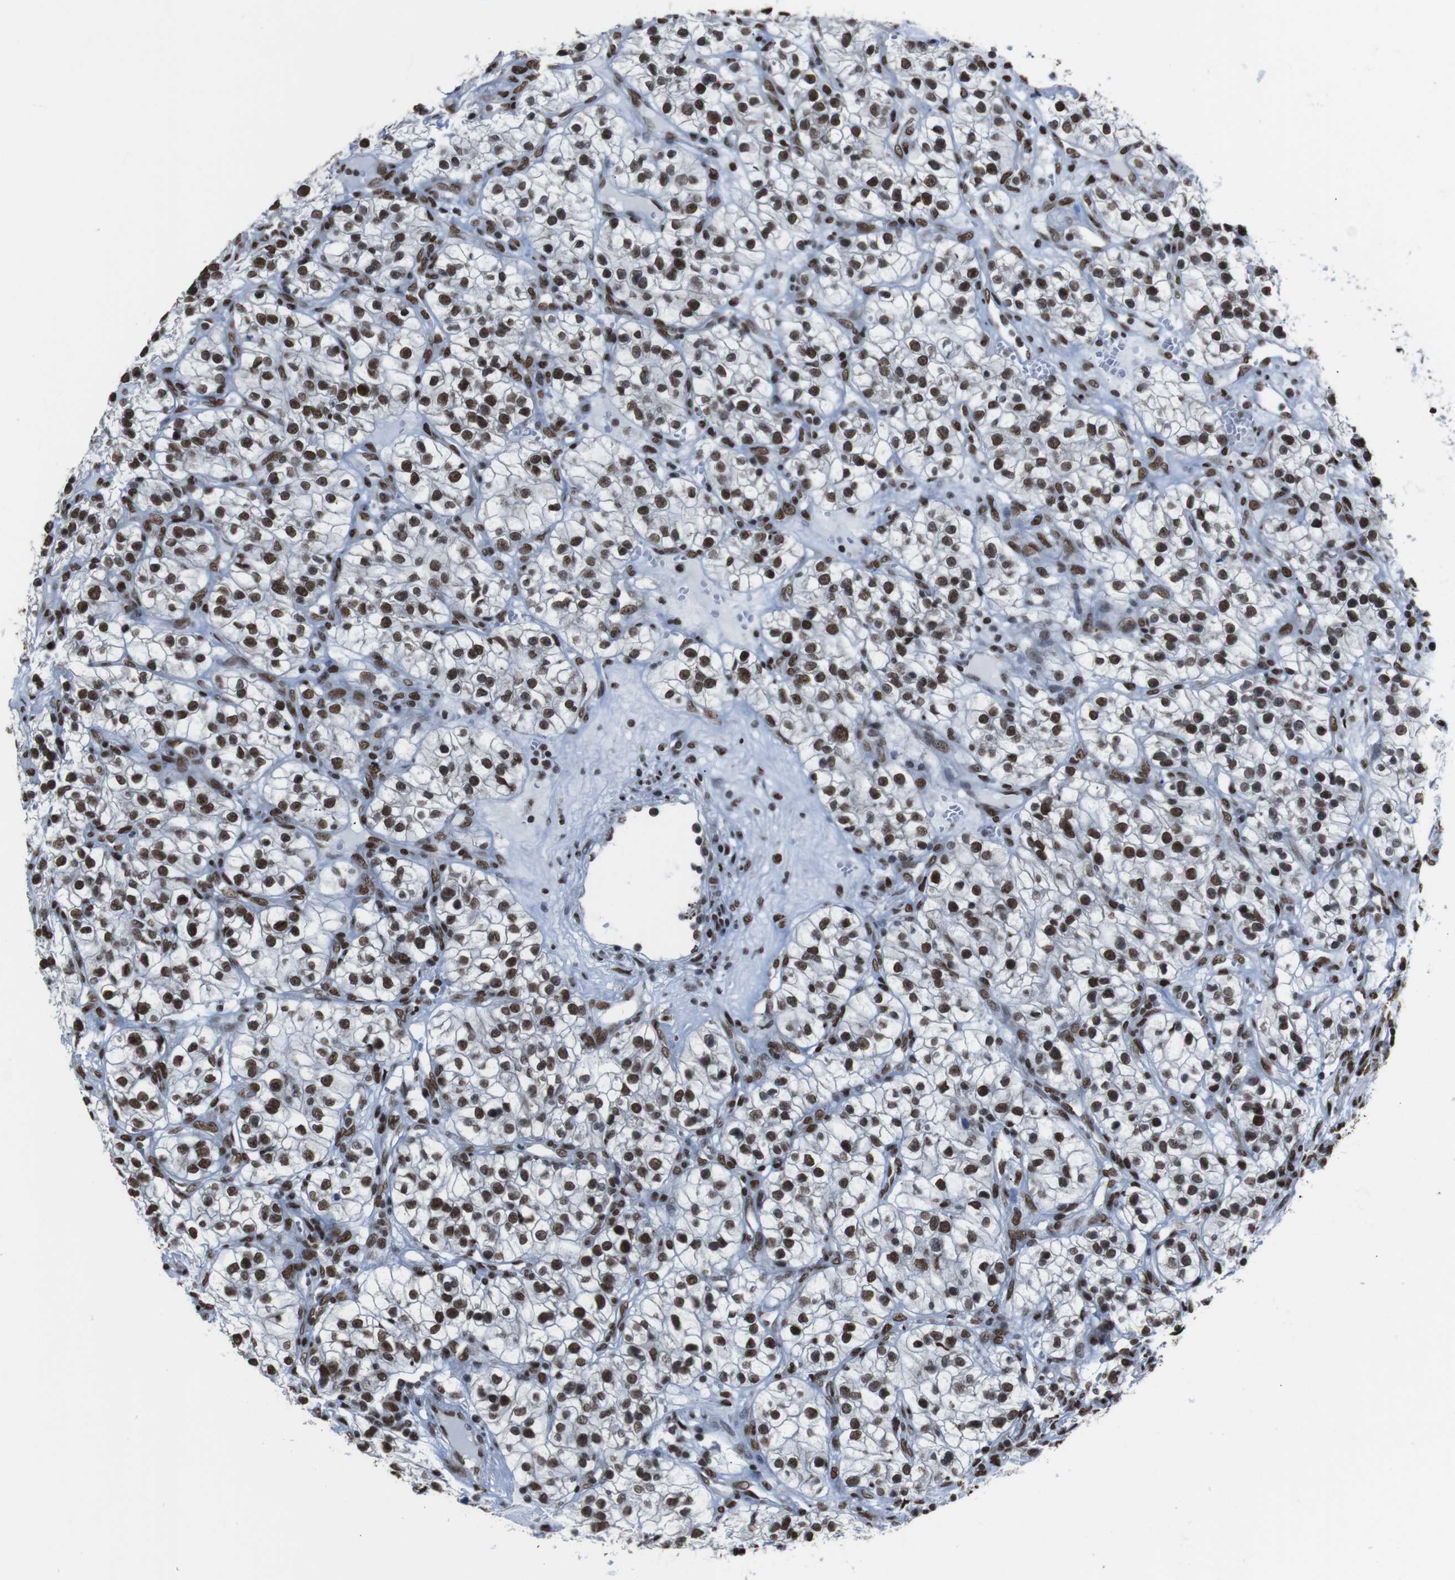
{"staining": {"intensity": "strong", "quantity": ">75%", "location": "nuclear"}, "tissue": "renal cancer", "cell_type": "Tumor cells", "image_type": "cancer", "snomed": [{"axis": "morphology", "description": "Adenocarcinoma, NOS"}, {"axis": "topography", "description": "Kidney"}], "caption": "Strong nuclear protein expression is appreciated in about >75% of tumor cells in renal adenocarcinoma.", "gene": "ROMO1", "patient": {"sex": "female", "age": 57}}